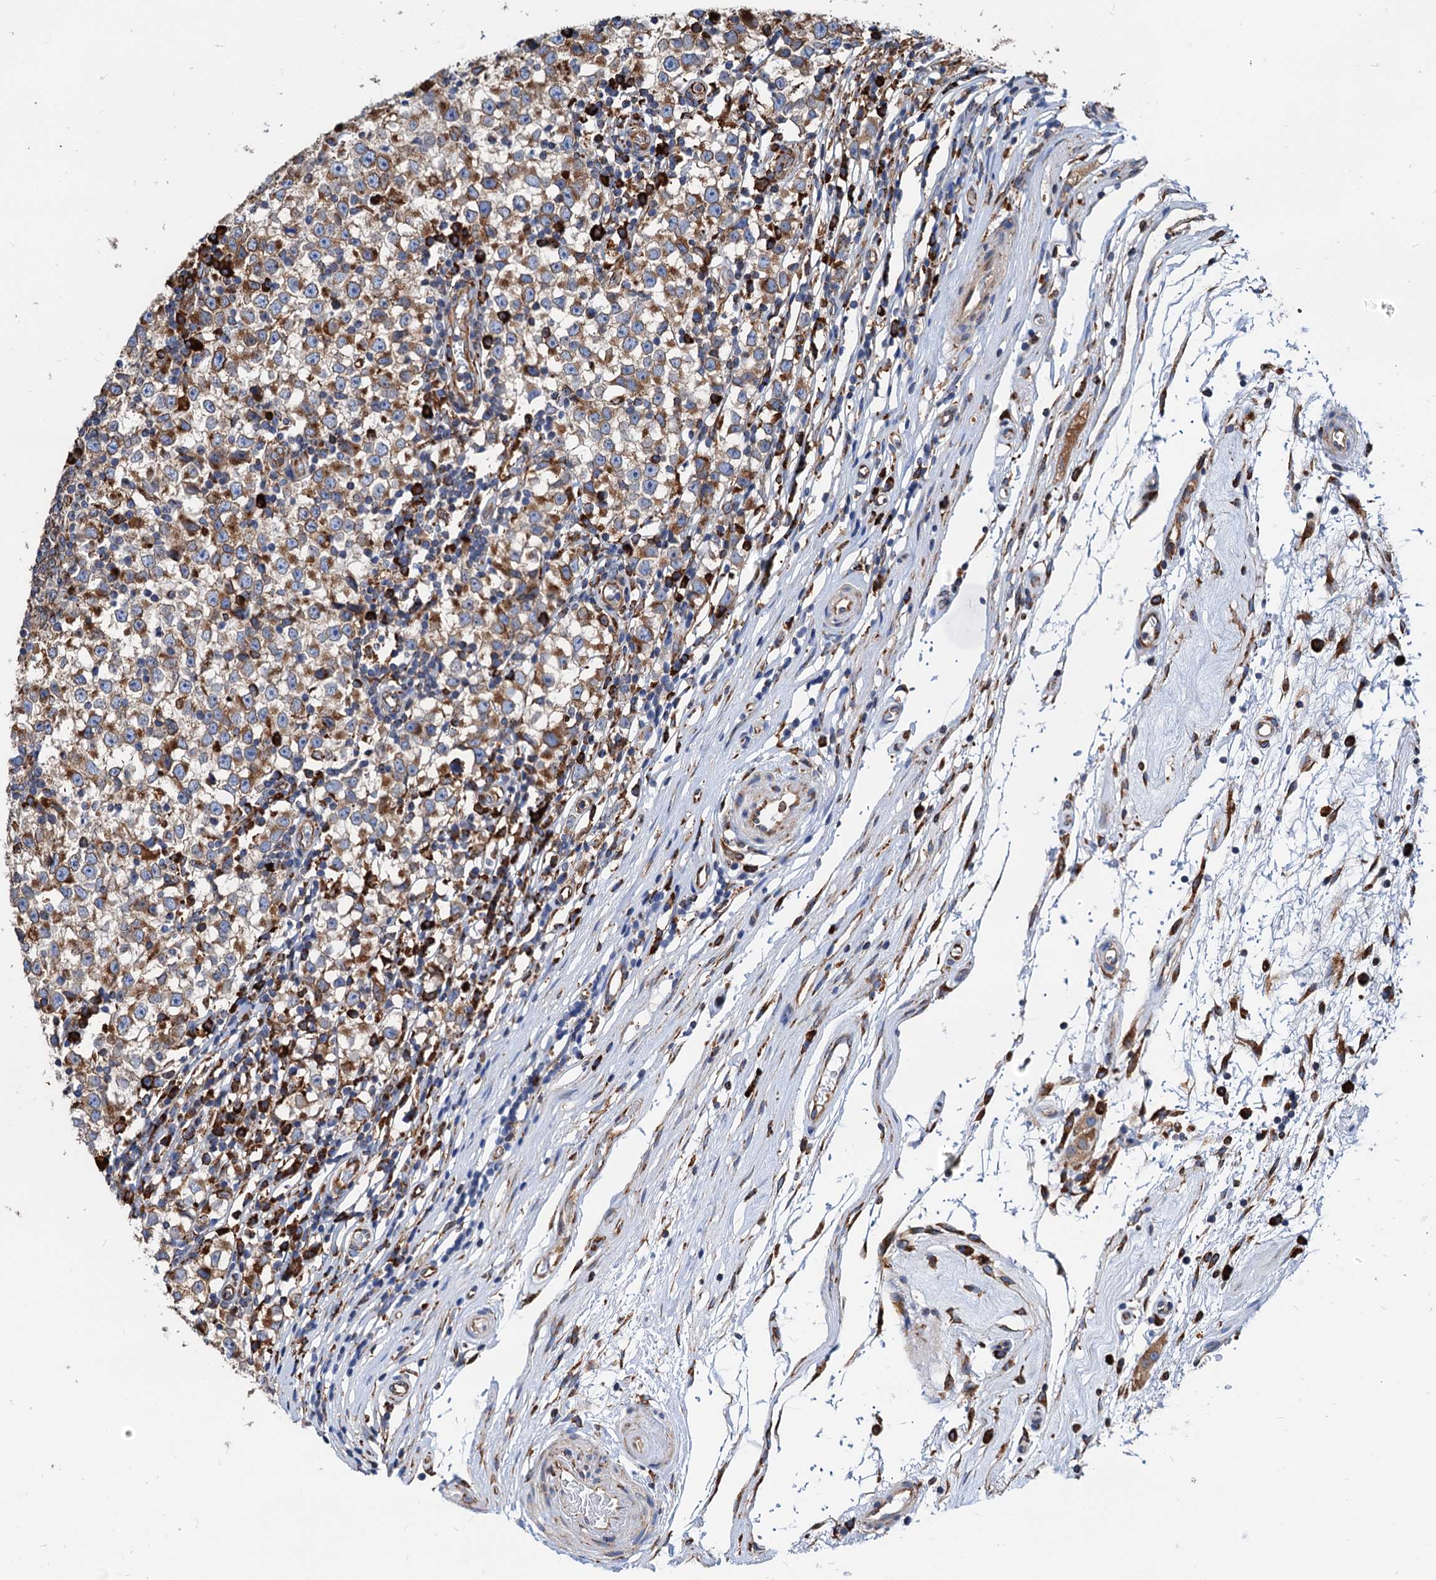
{"staining": {"intensity": "moderate", "quantity": ">75%", "location": "cytoplasmic/membranous"}, "tissue": "testis cancer", "cell_type": "Tumor cells", "image_type": "cancer", "snomed": [{"axis": "morphology", "description": "Seminoma, NOS"}, {"axis": "topography", "description": "Testis"}], "caption": "A photomicrograph showing moderate cytoplasmic/membranous staining in approximately >75% of tumor cells in seminoma (testis), as visualized by brown immunohistochemical staining.", "gene": "HSPA5", "patient": {"sex": "male", "age": 65}}